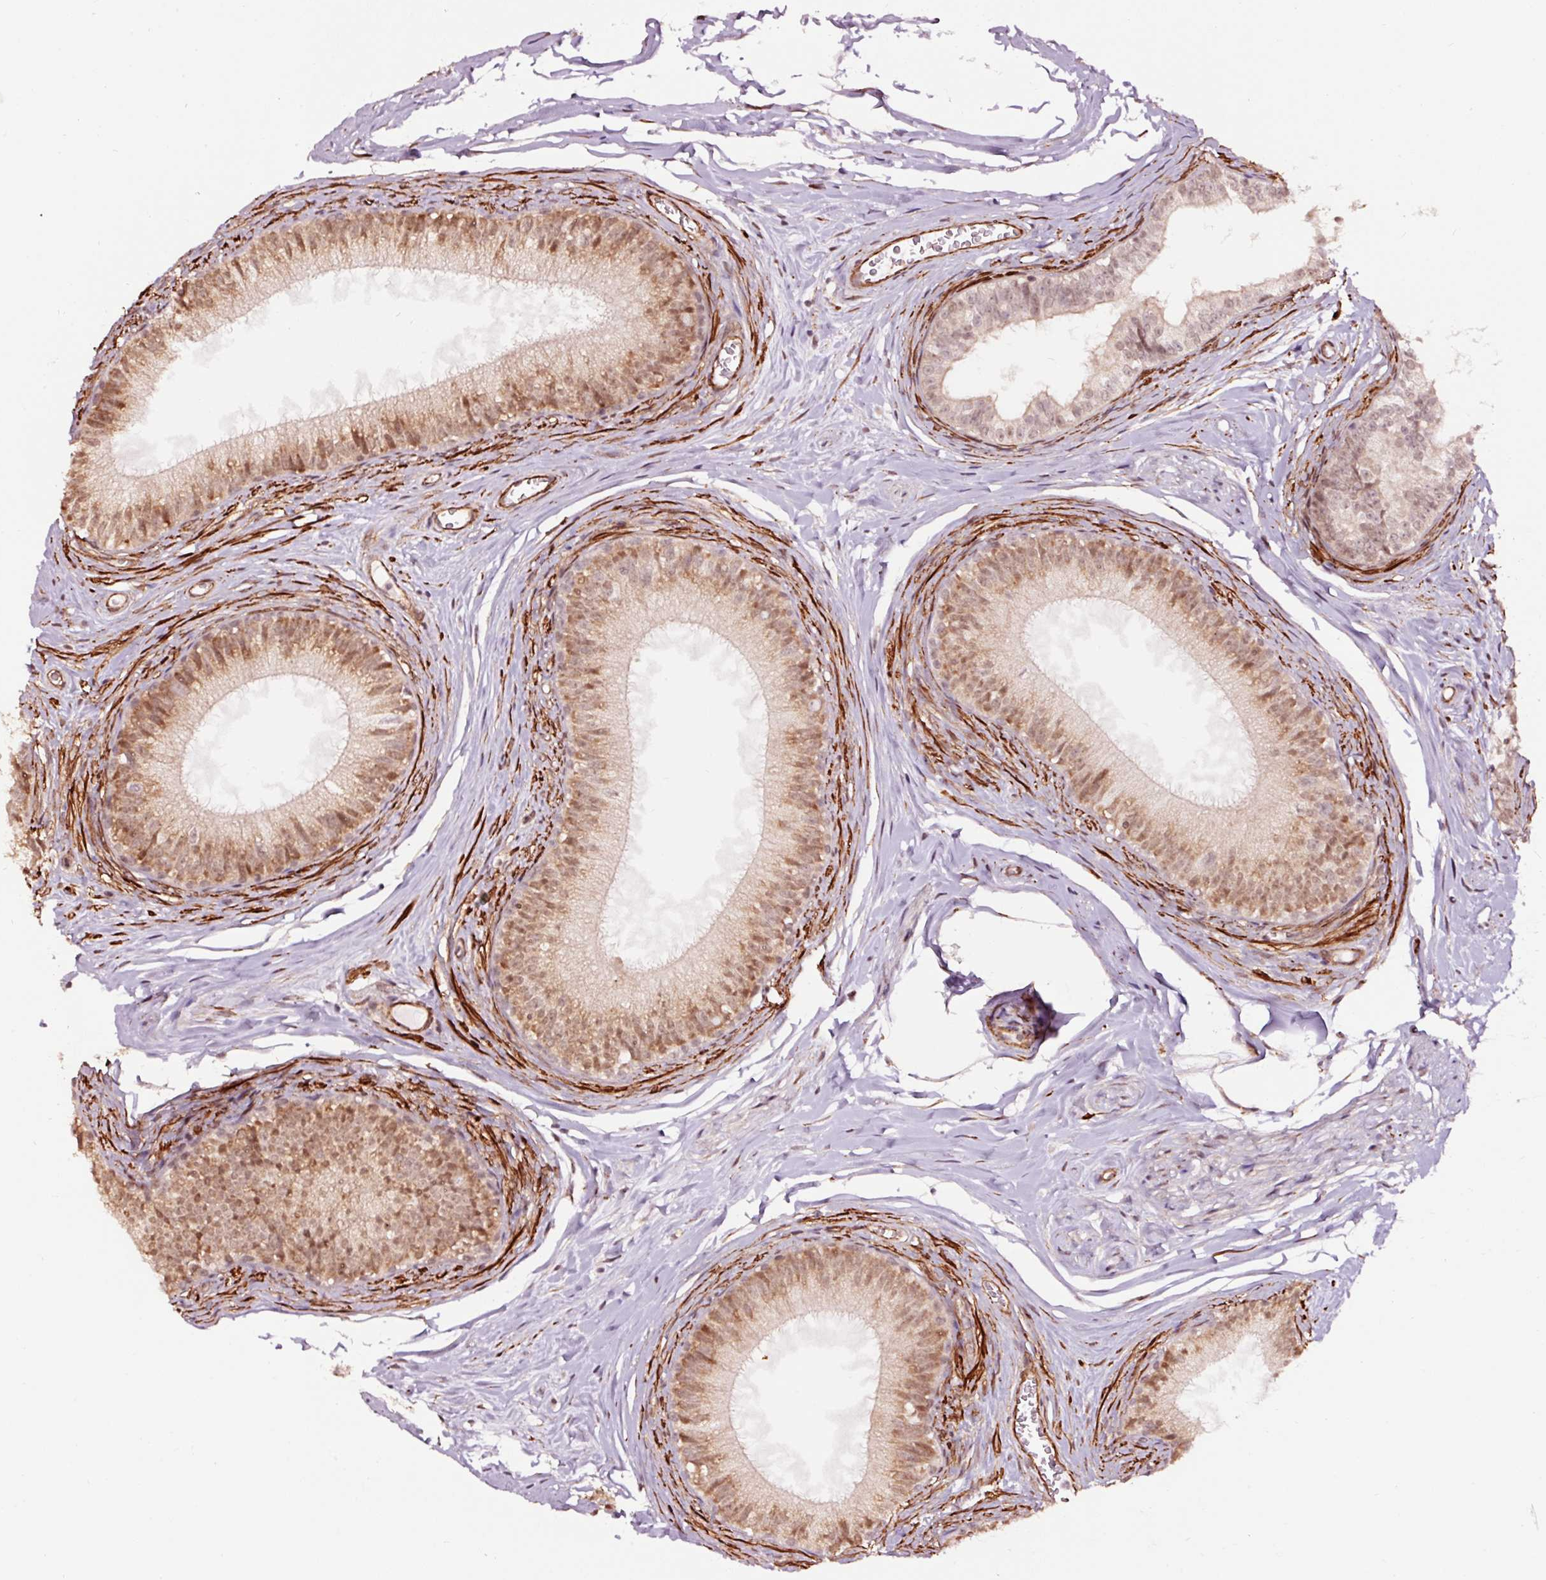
{"staining": {"intensity": "strong", "quantity": "25%-75%", "location": "nuclear"}, "tissue": "epididymis", "cell_type": "Glandular cells", "image_type": "normal", "snomed": [{"axis": "morphology", "description": "Normal tissue, NOS"}, {"axis": "topography", "description": "Epididymis"}], "caption": "Immunohistochemistry (IHC) micrograph of benign epididymis: epididymis stained using IHC demonstrates high levels of strong protein expression localized specifically in the nuclear of glandular cells, appearing as a nuclear brown color.", "gene": "TPM1", "patient": {"sex": "male", "age": 25}}